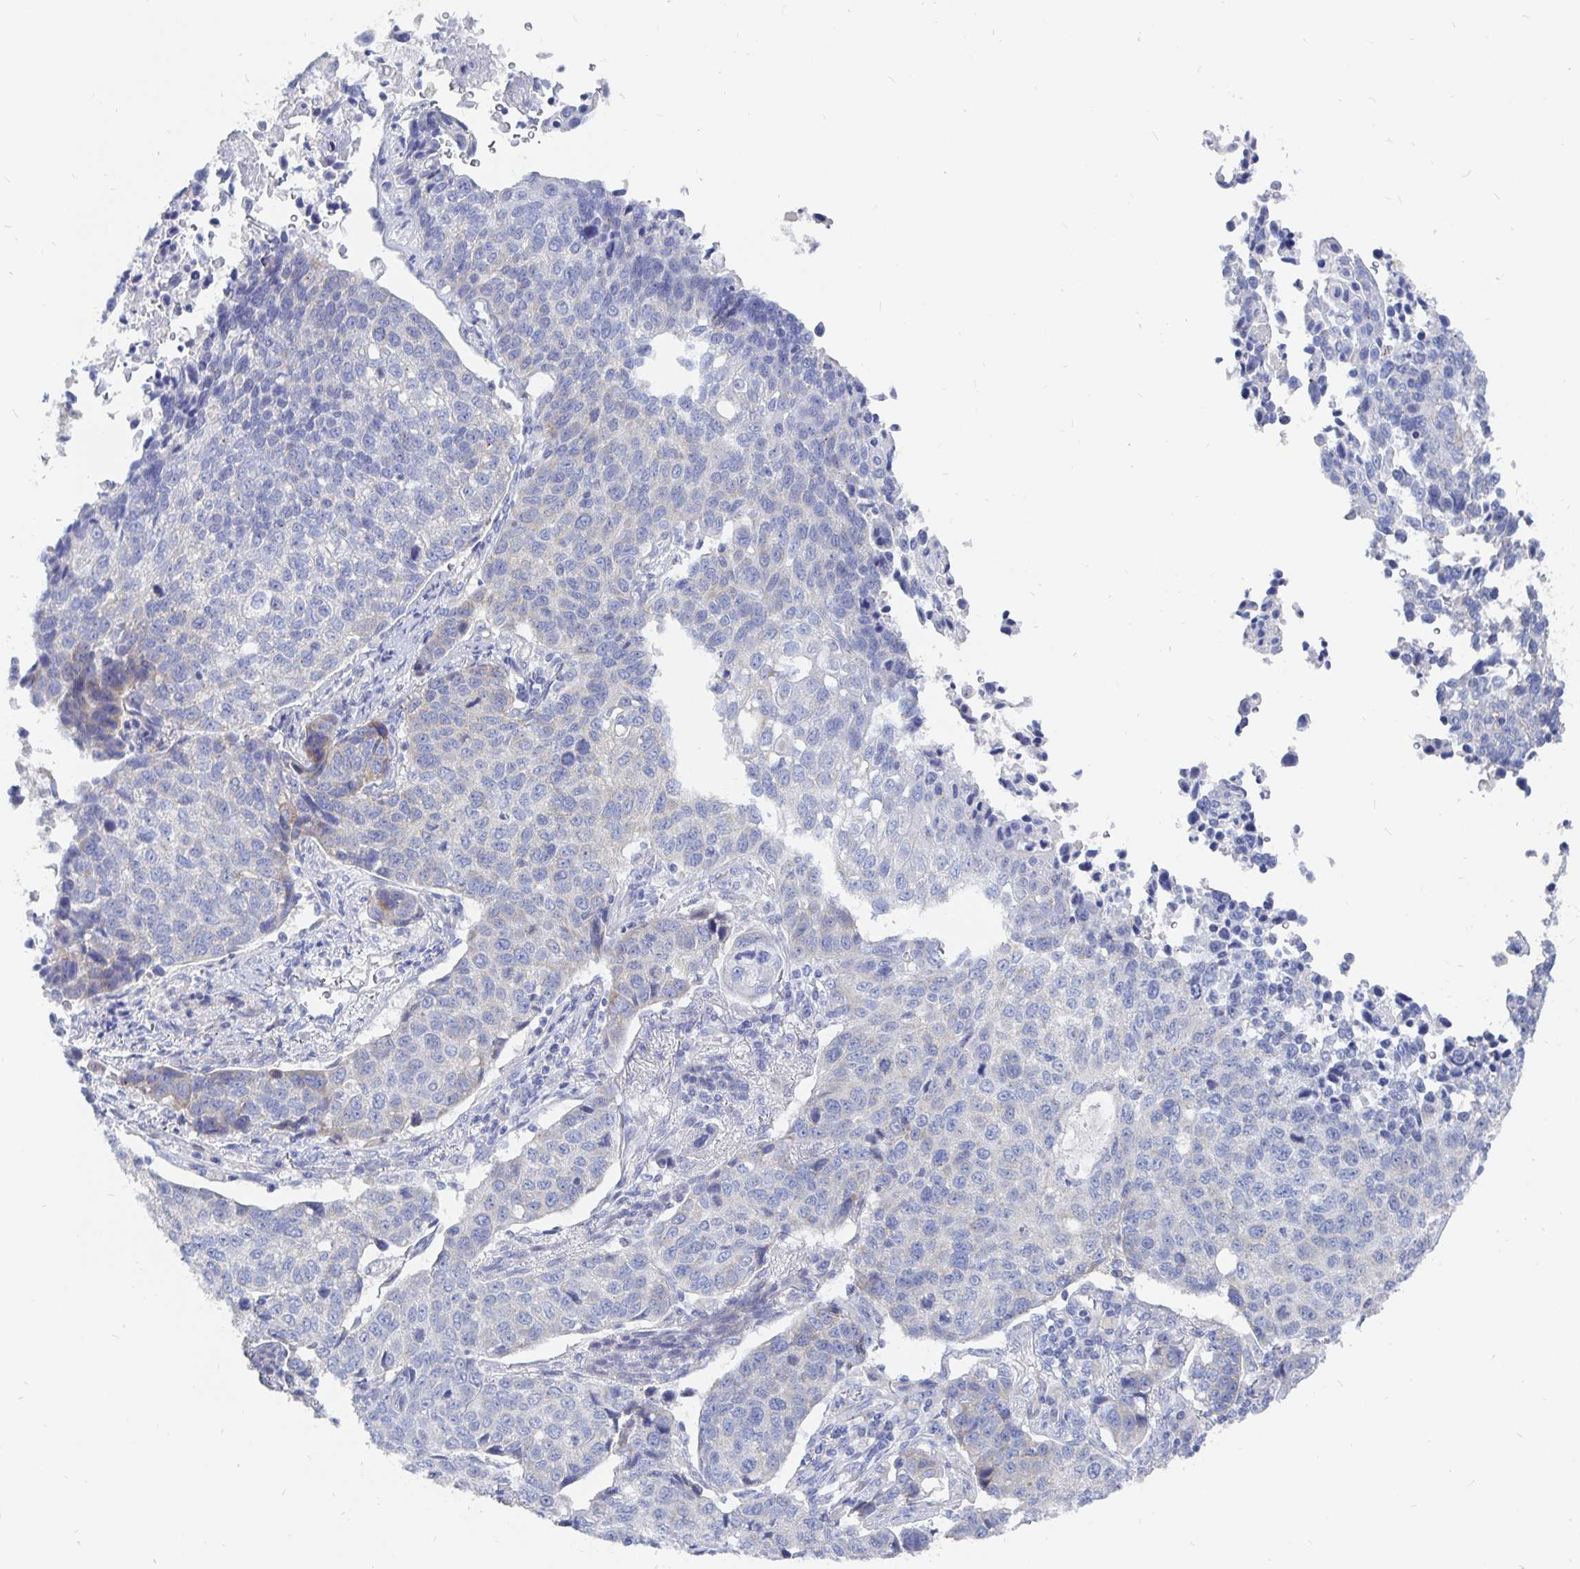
{"staining": {"intensity": "negative", "quantity": "none", "location": "none"}, "tissue": "lung cancer", "cell_type": "Tumor cells", "image_type": "cancer", "snomed": [{"axis": "morphology", "description": "Squamous cell carcinoma, NOS"}, {"axis": "topography", "description": "Lymph node"}, {"axis": "topography", "description": "Lung"}], "caption": "Tumor cells are negative for protein expression in human squamous cell carcinoma (lung).", "gene": "COX16", "patient": {"sex": "male", "age": 61}}